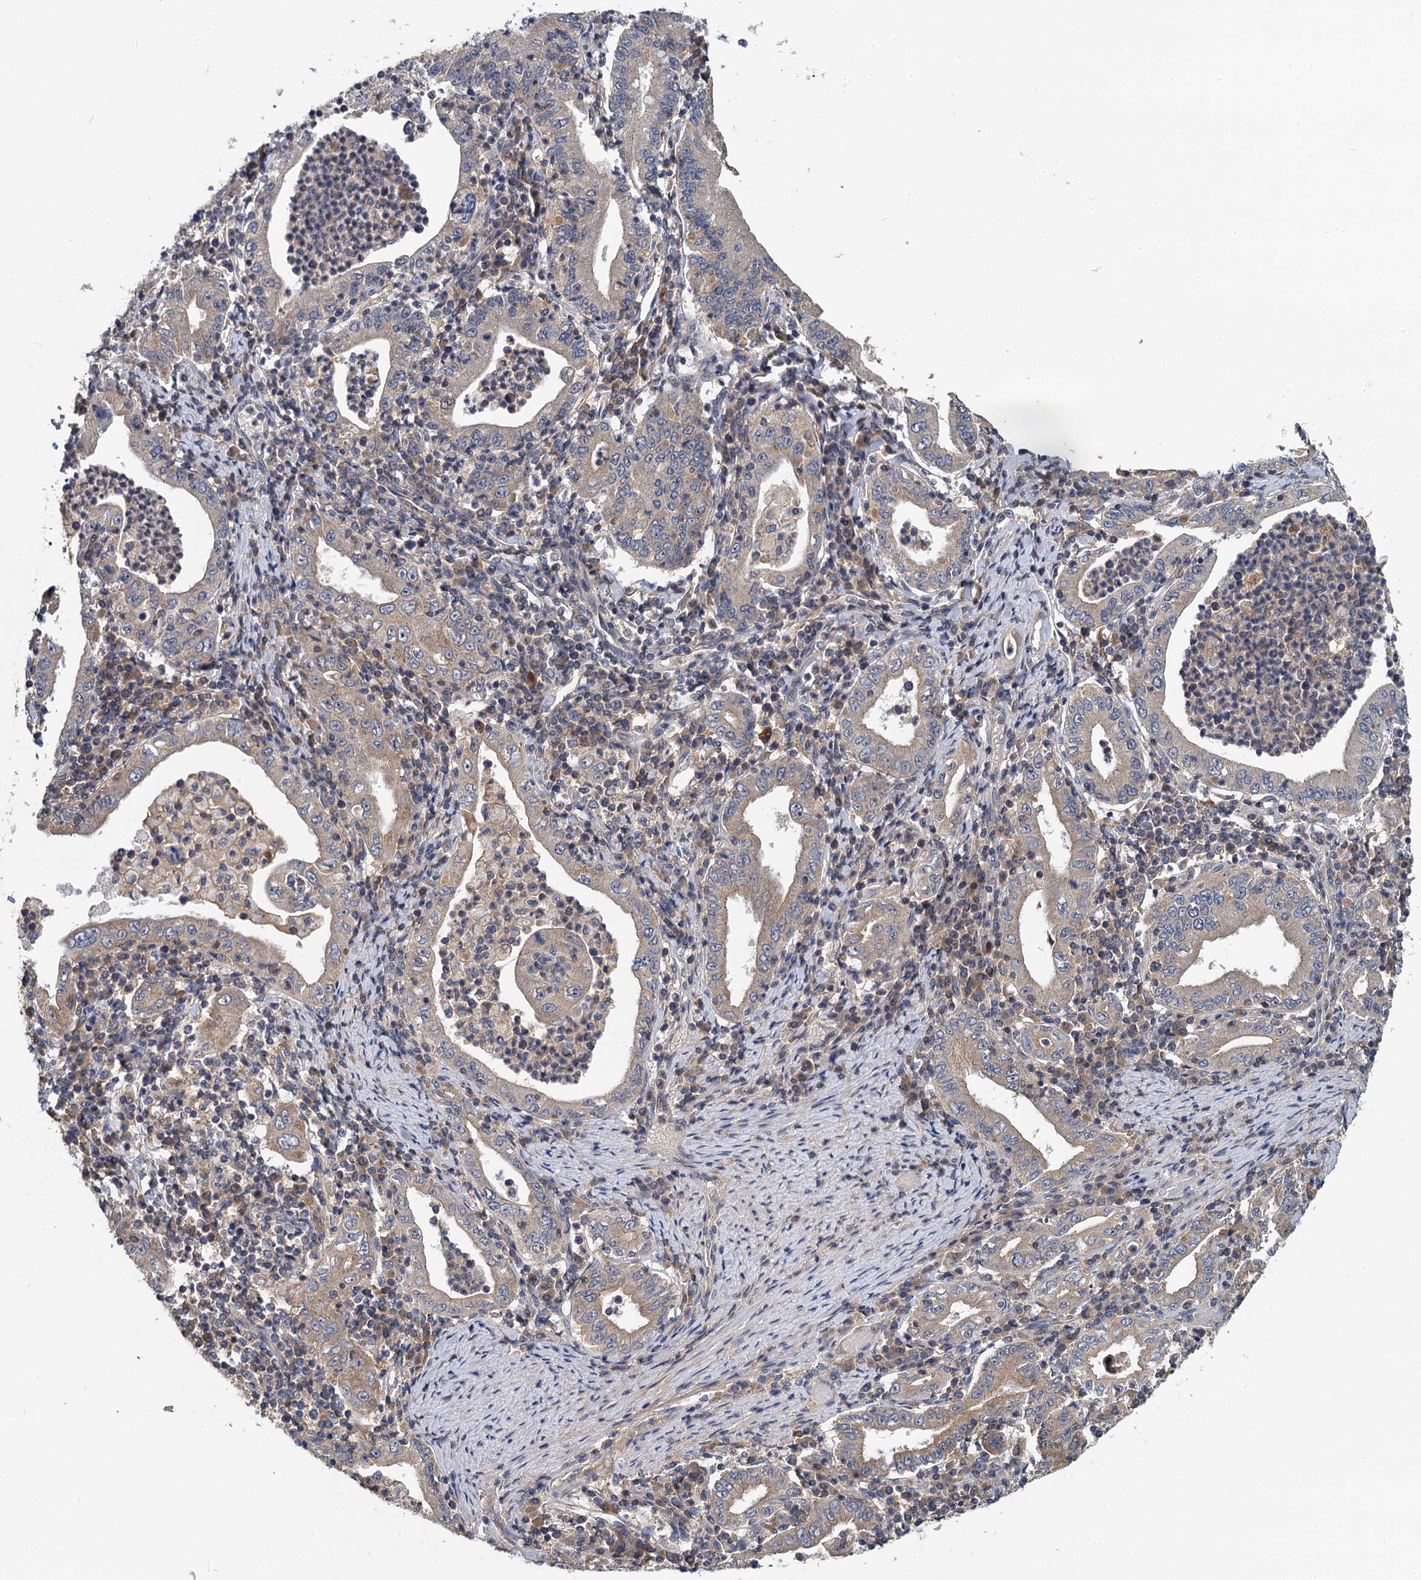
{"staining": {"intensity": "moderate", "quantity": "25%-75%", "location": "cytoplasmic/membranous"}, "tissue": "stomach cancer", "cell_type": "Tumor cells", "image_type": "cancer", "snomed": [{"axis": "morphology", "description": "Normal tissue, NOS"}, {"axis": "morphology", "description": "Adenocarcinoma, NOS"}, {"axis": "topography", "description": "Esophagus"}, {"axis": "topography", "description": "Stomach, upper"}, {"axis": "topography", "description": "Peripheral nerve tissue"}], "caption": "Immunohistochemistry (IHC) micrograph of neoplastic tissue: human stomach adenocarcinoma stained using immunohistochemistry (IHC) displays medium levels of moderate protein expression localized specifically in the cytoplasmic/membranous of tumor cells, appearing as a cytoplasmic/membranous brown color.", "gene": "TMEM39A", "patient": {"sex": "male", "age": 62}}